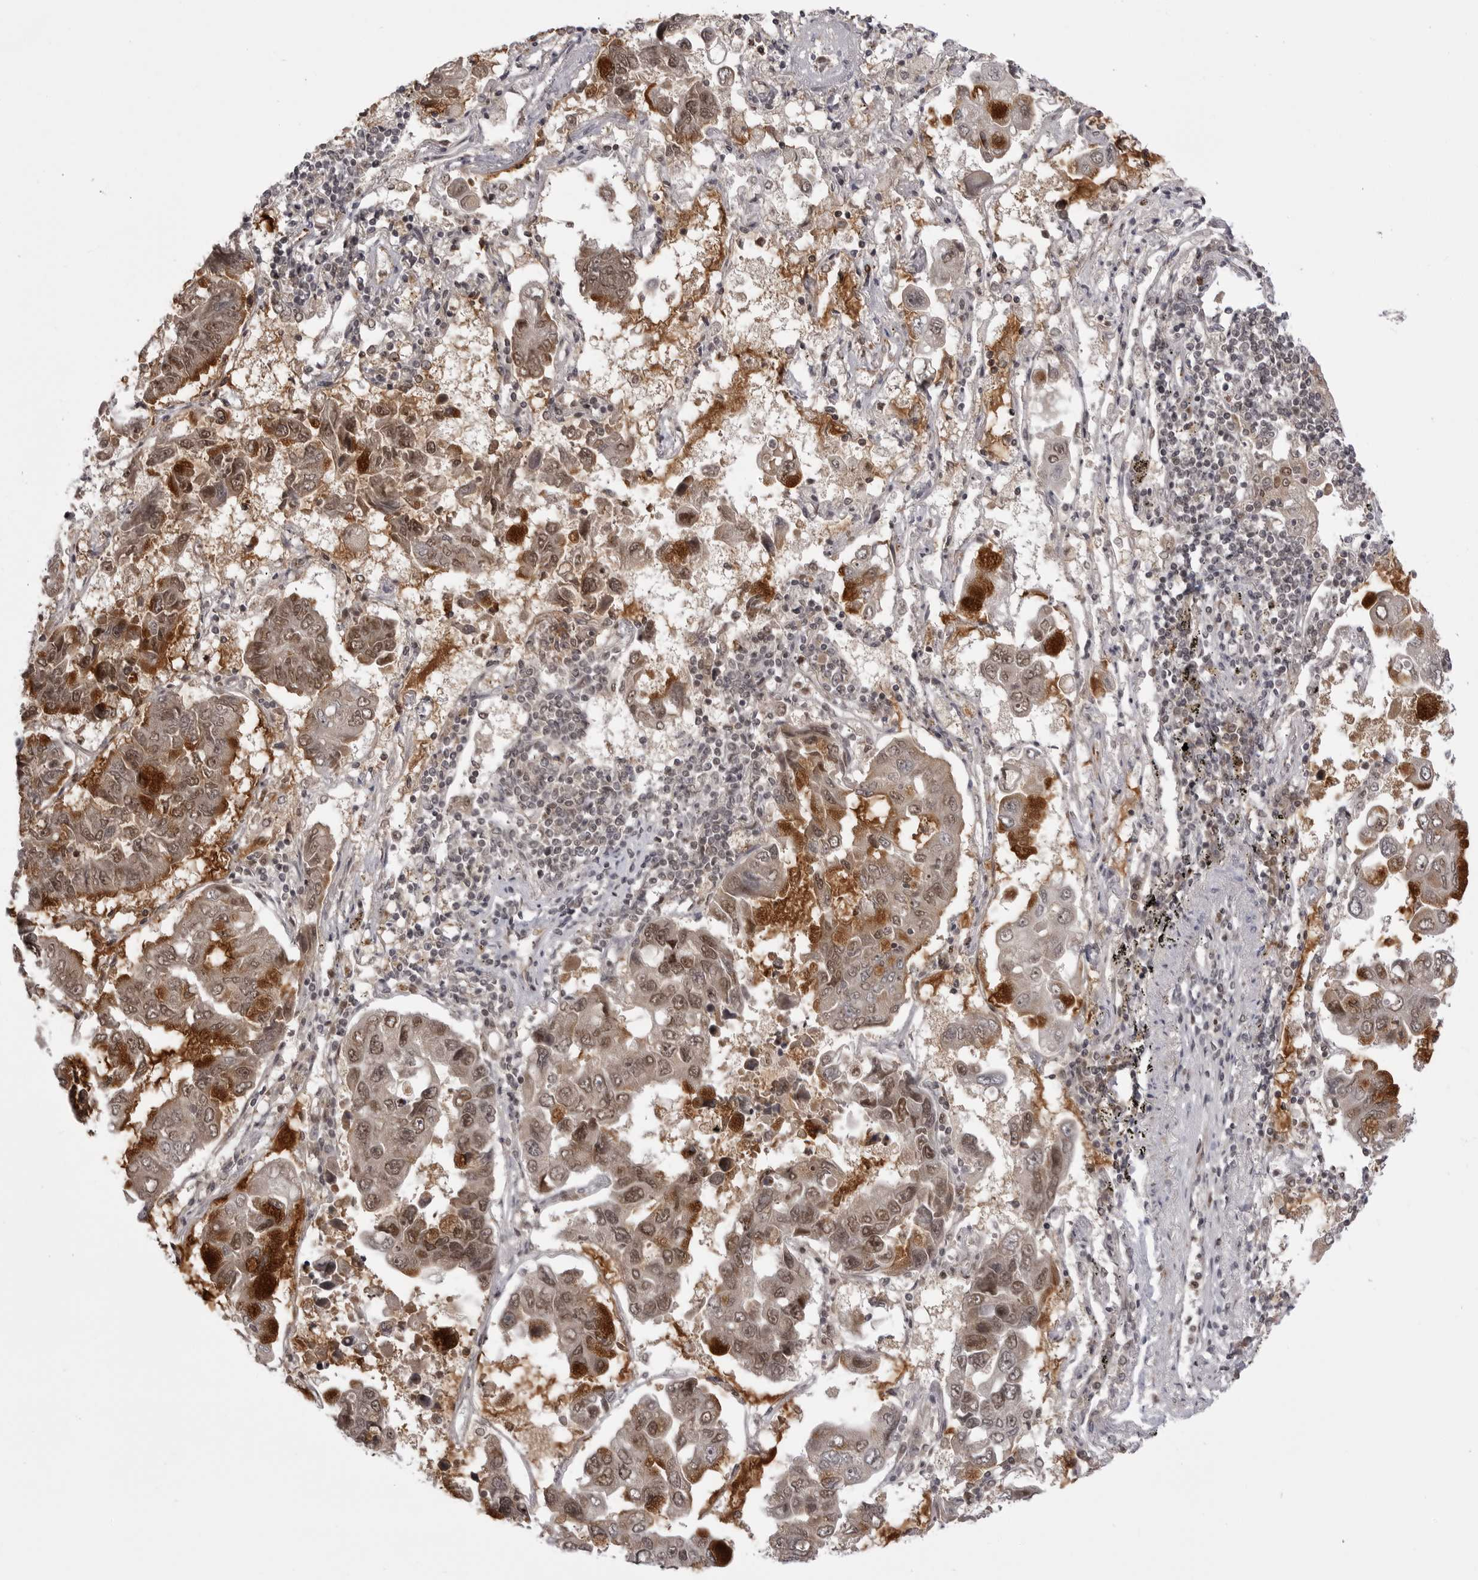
{"staining": {"intensity": "moderate", "quantity": ">75%", "location": "cytoplasmic/membranous,nuclear"}, "tissue": "lung cancer", "cell_type": "Tumor cells", "image_type": "cancer", "snomed": [{"axis": "morphology", "description": "Adenocarcinoma, NOS"}, {"axis": "topography", "description": "Lung"}], "caption": "This histopathology image shows immunohistochemistry (IHC) staining of human lung adenocarcinoma, with medium moderate cytoplasmic/membranous and nuclear expression in about >75% of tumor cells.", "gene": "PTK2B", "patient": {"sex": "male", "age": 64}}